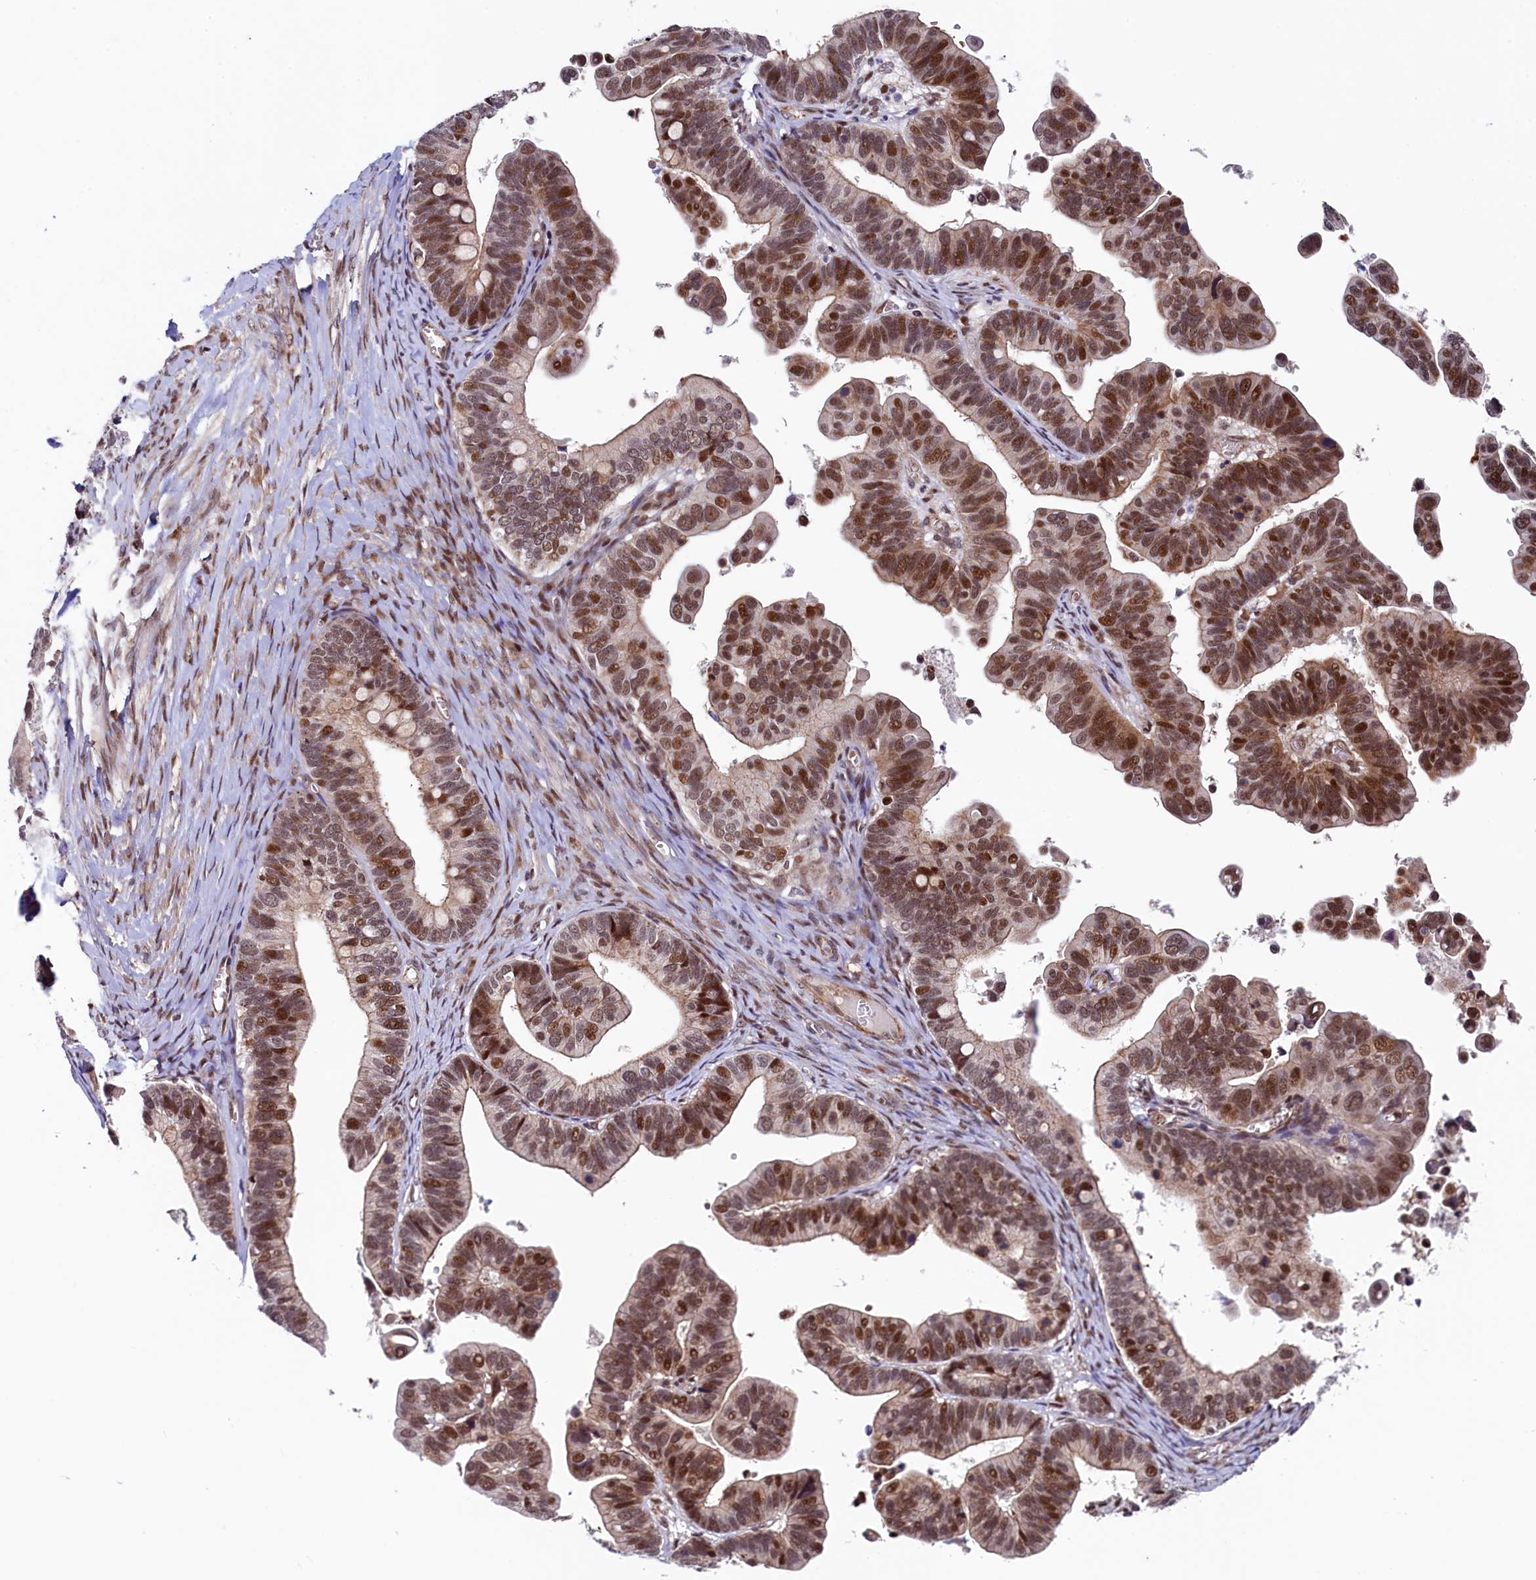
{"staining": {"intensity": "moderate", "quantity": ">75%", "location": "nuclear"}, "tissue": "ovarian cancer", "cell_type": "Tumor cells", "image_type": "cancer", "snomed": [{"axis": "morphology", "description": "Cystadenocarcinoma, serous, NOS"}, {"axis": "topography", "description": "Ovary"}], "caption": "Human serous cystadenocarcinoma (ovarian) stained with a brown dye reveals moderate nuclear positive expression in approximately >75% of tumor cells.", "gene": "LEO1", "patient": {"sex": "female", "age": 56}}